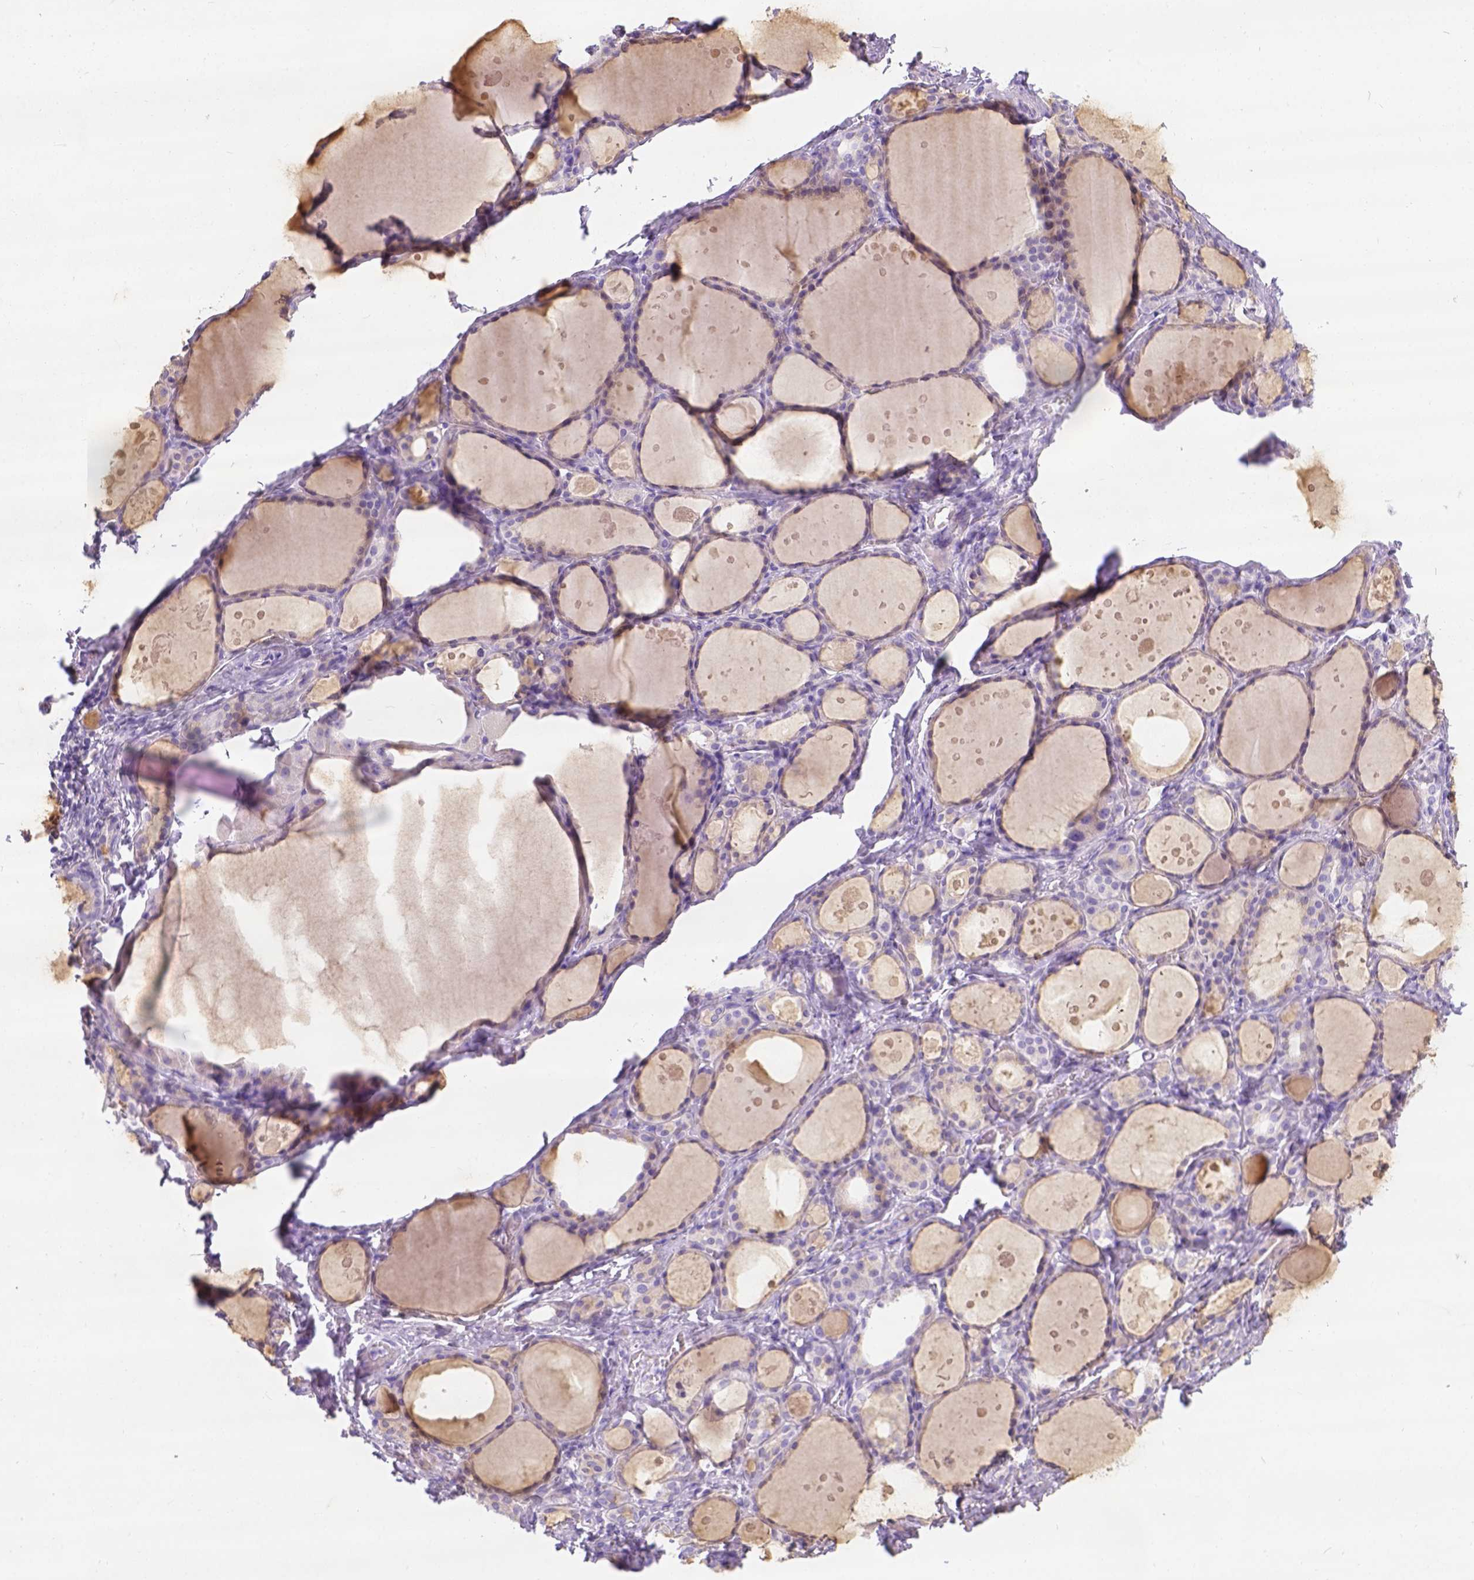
{"staining": {"intensity": "negative", "quantity": "none", "location": "none"}, "tissue": "thyroid gland", "cell_type": "Glandular cells", "image_type": "normal", "snomed": [{"axis": "morphology", "description": "Normal tissue, NOS"}, {"axis": "topography", "description": "Thyroid gland"}], "caption": "IHC of unremarkable human thyroid gland displays no positivity in glandular cells. The staining is performed using DAB brown chromogen with nuclei counter-stained in using hematoxylin.", "gene": "PHF7", "patient": {"sex": "male", "age": 68}}